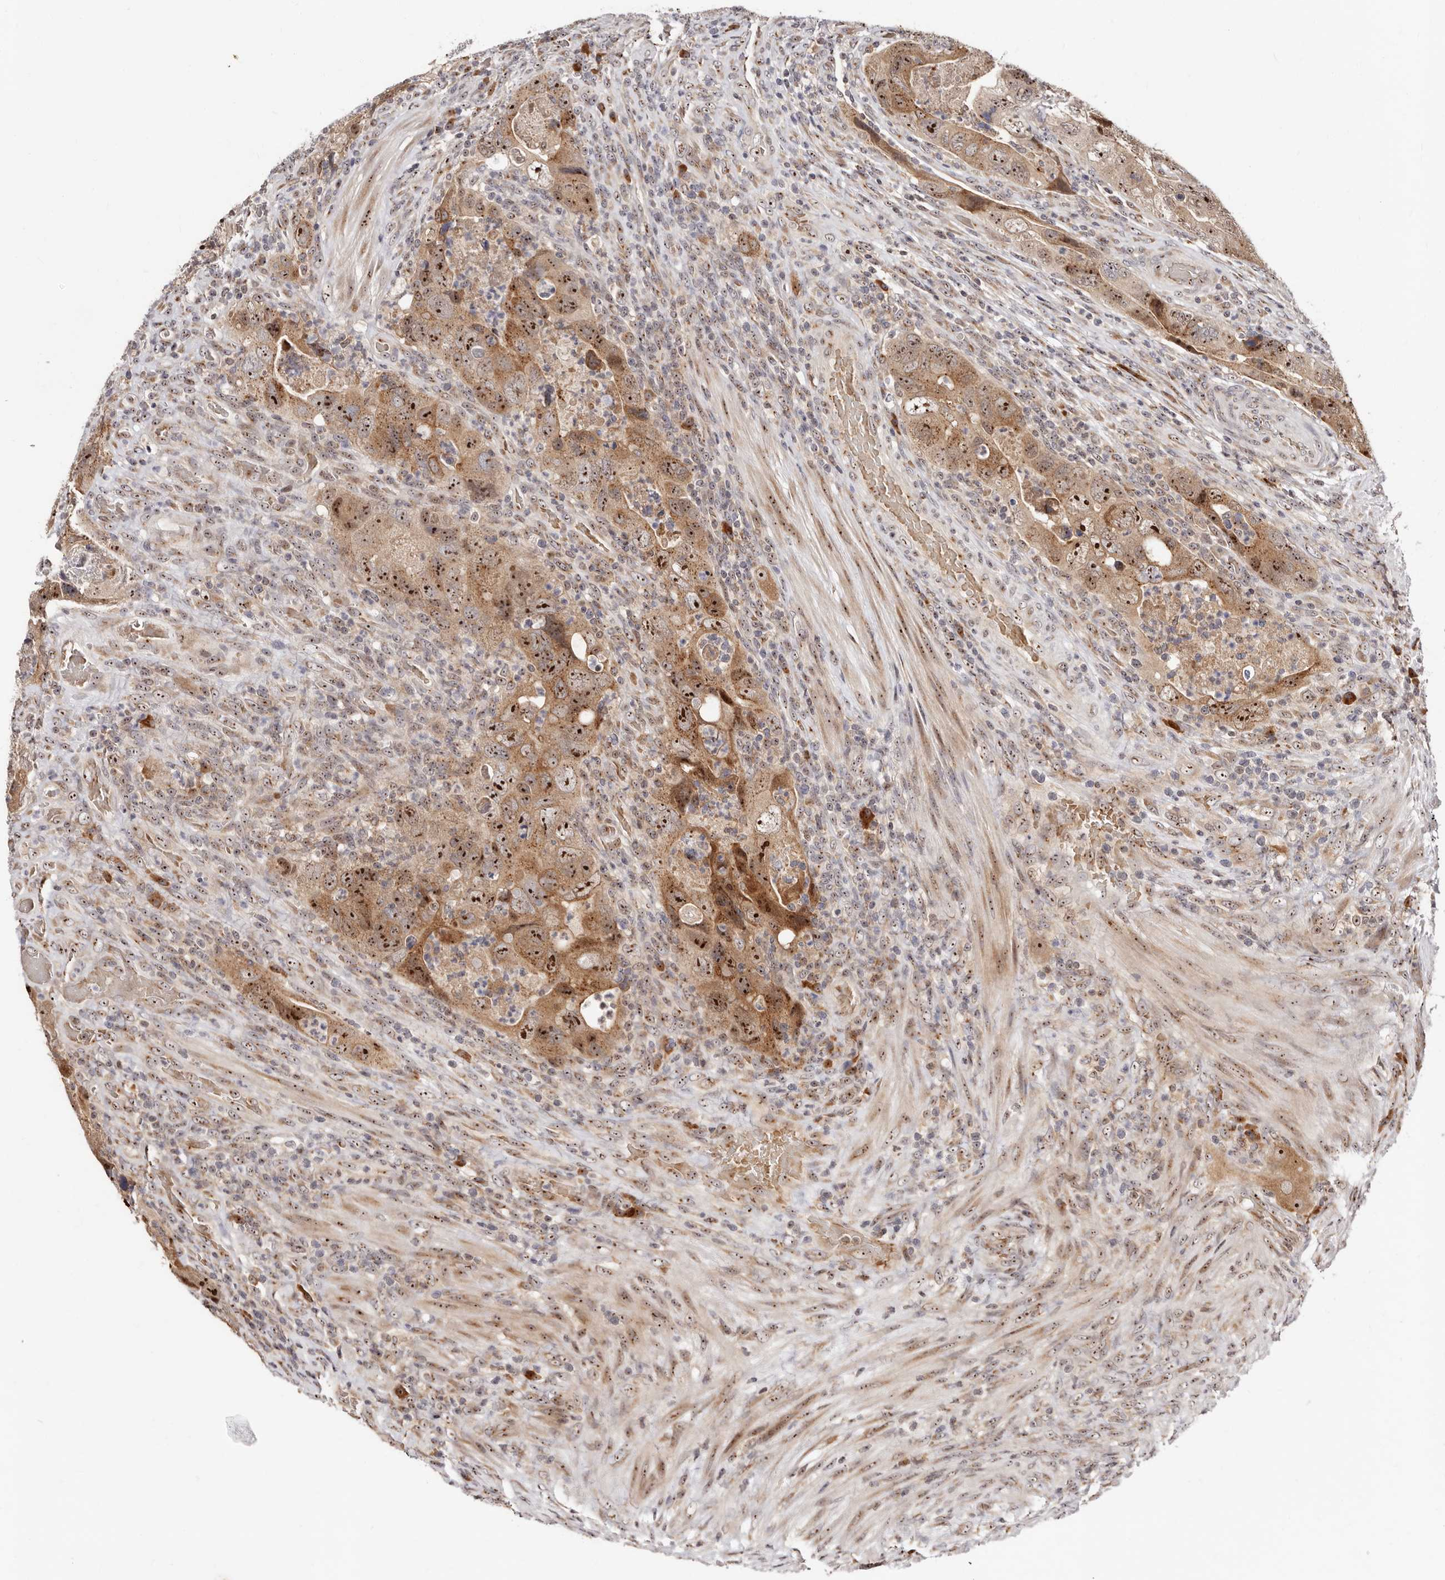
{"staining": {"intensity": "strong", "quantity": ">75%", "location": "cytoplasmic/membranous,nuclear"}, "tissue": "colorectal cancer", "cell_type": "Tumor cells", "image_type": "cancer", "snomed": [{"axis": "morphology", "description": "Adenocarcinoma, NOS"}, {"axis": "topography", "description": "Rectum"}], "caption": "This is an image of IHC staining of adenocarcinoma (colorectal), which shows strong staining in the cytoplasmic/membranous and nuclear of tumor cells.", "gene": "APOL6", "patient": {"sex": "male", "age": 63}}